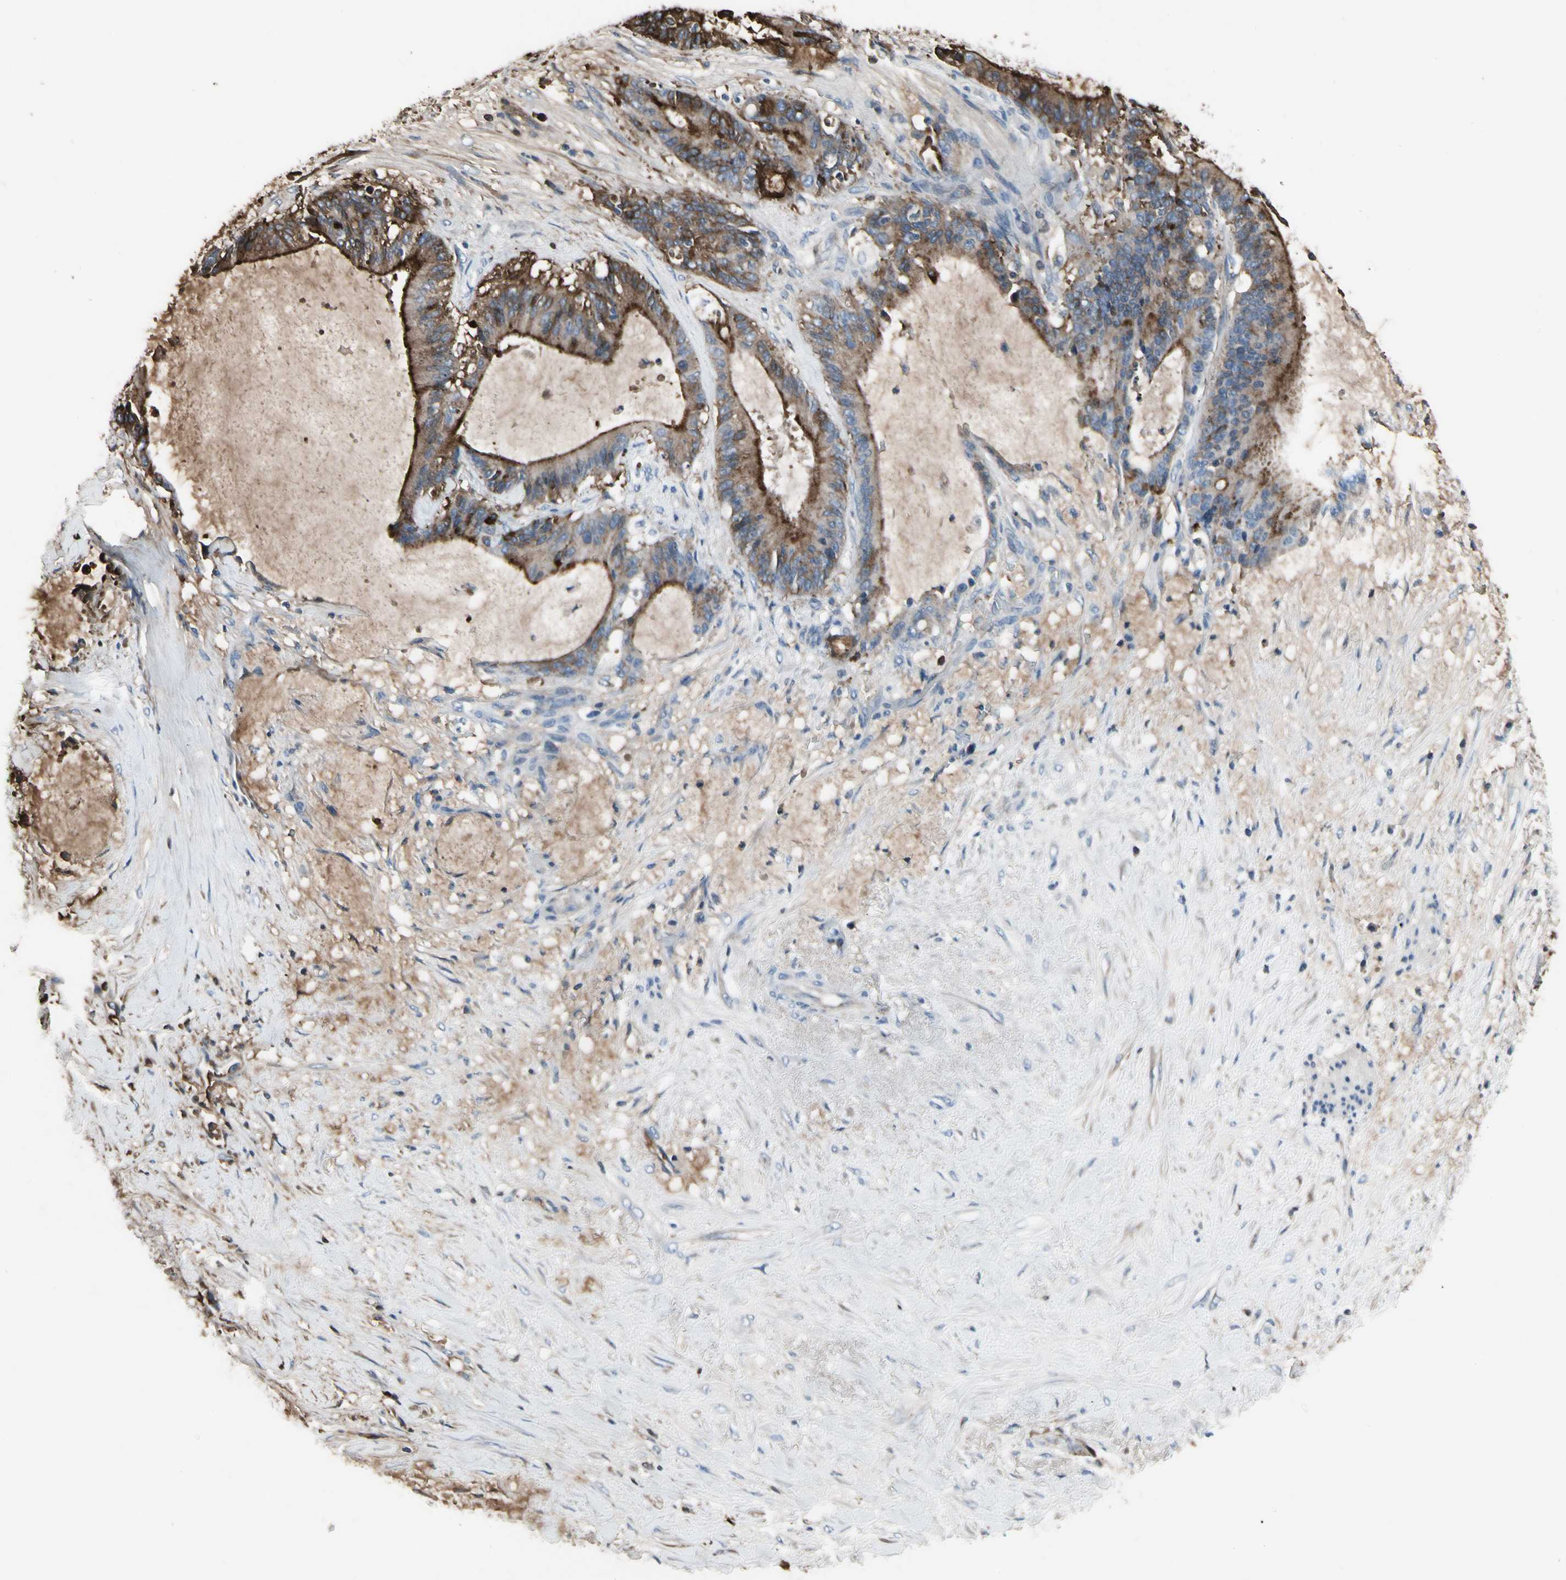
{"staining": {"intensity": "strong", "quantity": ">75%", "location": "cytoplasmic/membranous"}, "tissue": "liver cancer", "cell_type": "Tumor cells", "image_type": "cancer", "snomed": [{"axis": "morphology", "description": "Cholangiocarcinoma"}, {"axis": "topography", "description": "Liver"}], "caption": "The image displays a brown stain indicating the presence of a protein in the cytoplasmic/membranous of tumor cells in liver cancer.", "gene": "PIGR", "patient": {"sex": "female", "age": 73}}